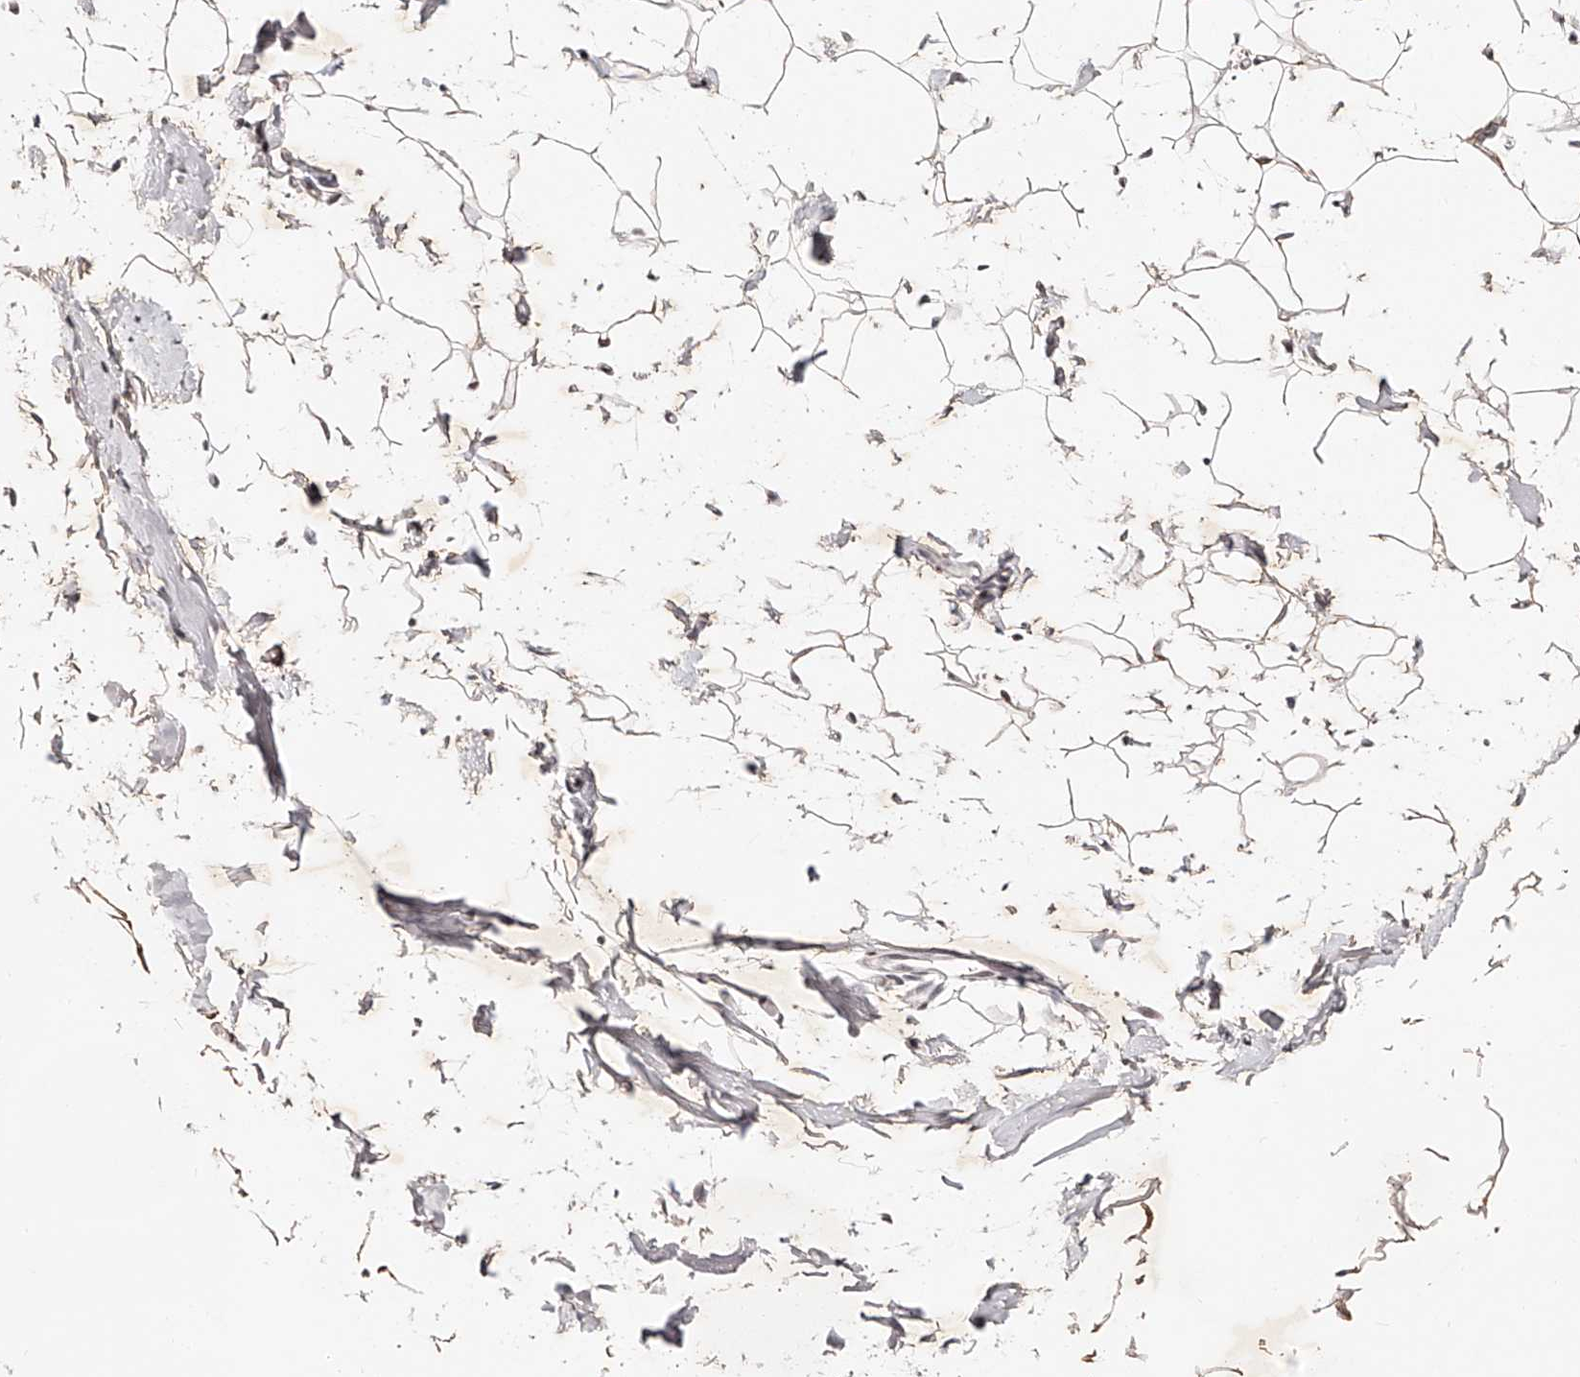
{"staining": {"intensity": "weak", "quantity": "25%-75%", "location": "cytoplasmic/membranous"}, "tissue": "adipose tissue", "cell_type": "Adipocytes", "image_type": "normal", "snomed": [{"axis": "morphology", "description": "Normal tissue, NOS"}, {"axis": "topography", "description": "Breast"}], "caption": "The immunohistochemical stain shows weak cytoplasmic/membranous expression in adipocytes of benign adipose tissue. The protein of interest is stained brown, and the nuclei are stained in blue (DAB (3,3'-diaminobenzidine) IHC with brightfield microscopy, high magnification).", "gene": "USF3", "patient": {"sex": "female", "age": 23}}